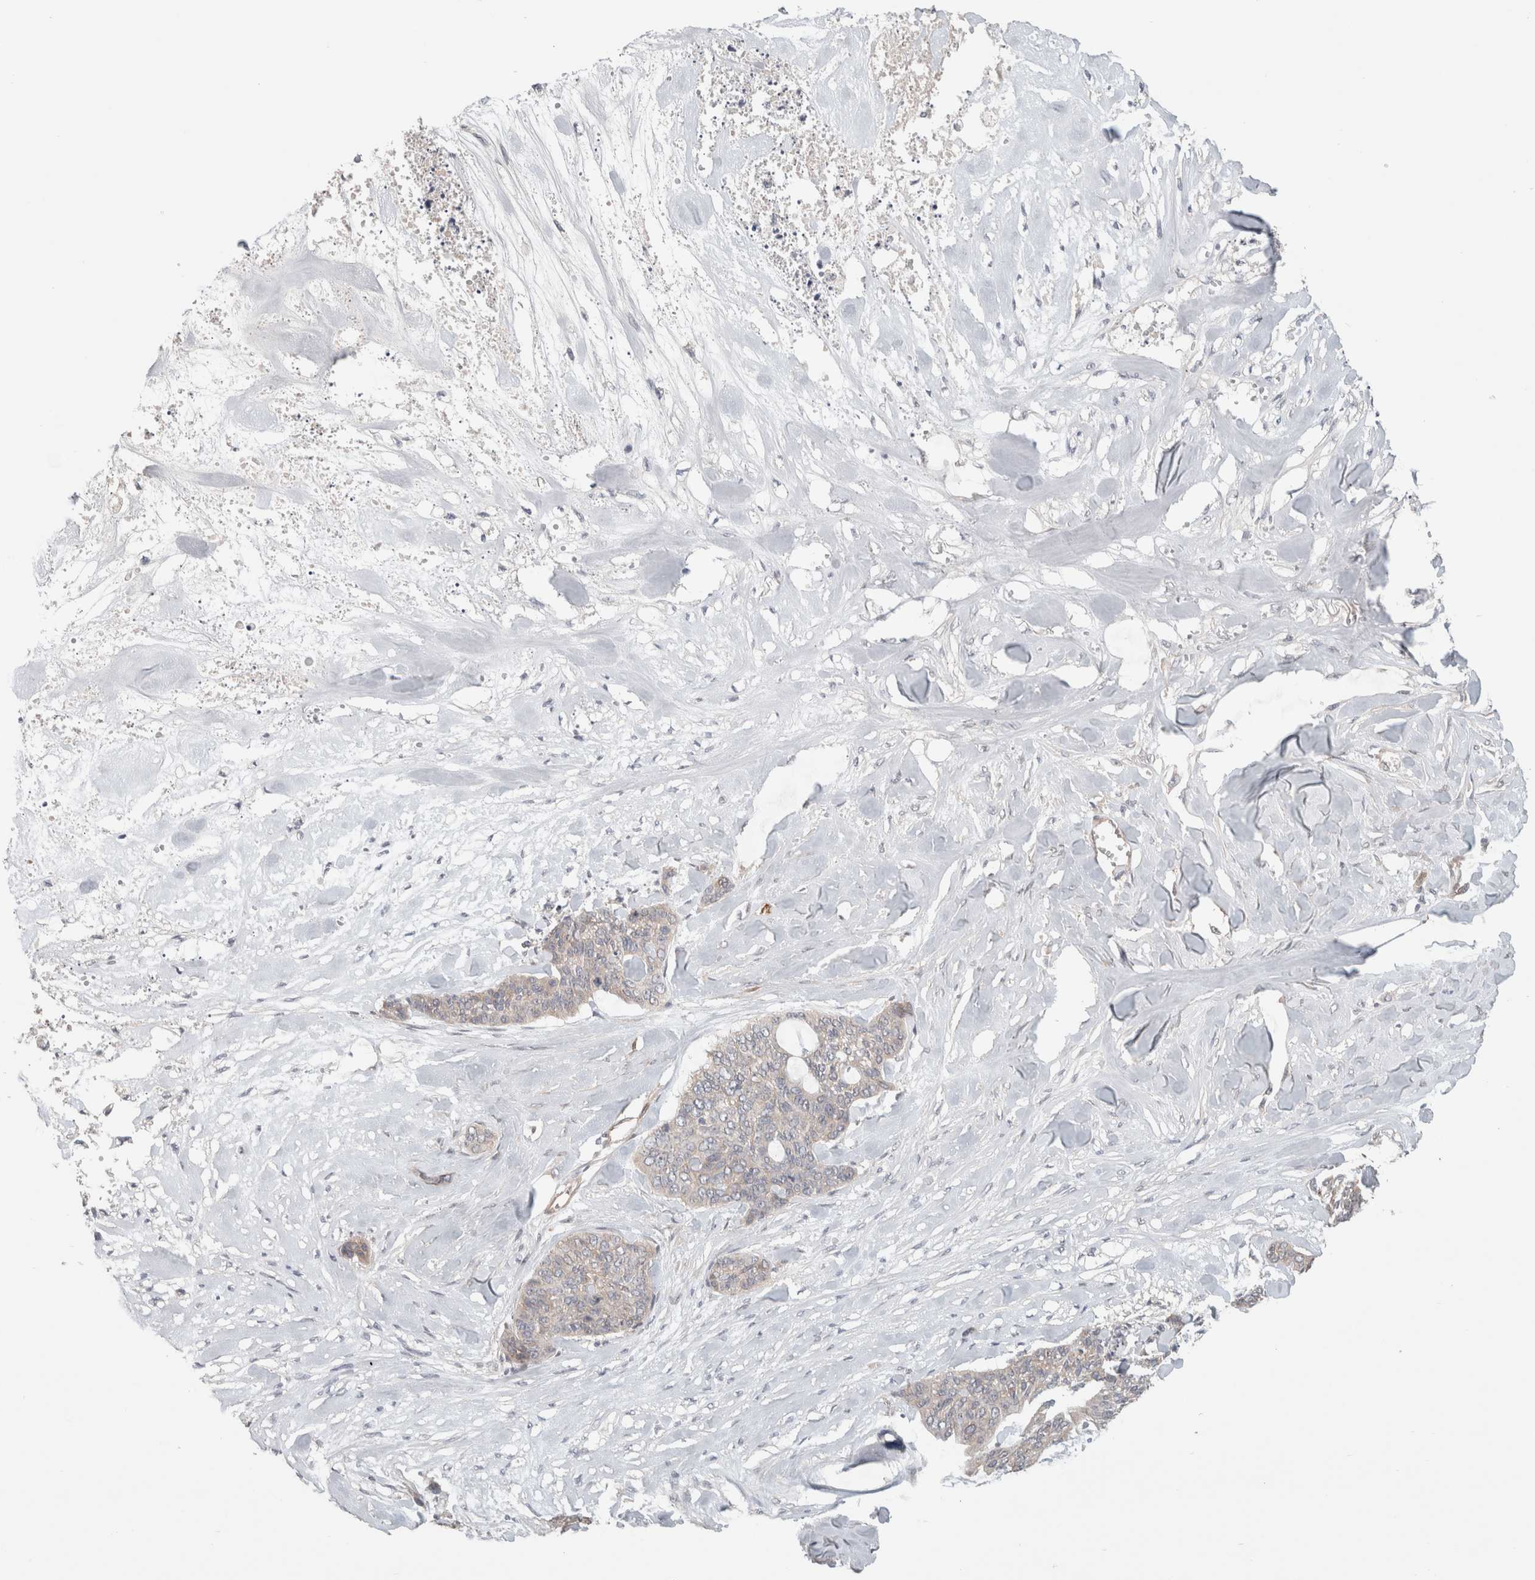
{"staining": {"intensity": "weak", "quantity": "<25%", "location": "cytoplasmic/membranous"}, "tissue": "skin cancer", "cell_type": "Tumor cells", "image_type": "cancer", "snomed": [{"axis": "morphology", "description": "Basal cell carcinoma"}, {"axis": "topography", "description": "Skin"}], "caption": "This photomicrograph is of skin cancer stained with IHC to label a protein in brown with the nuclei are counter-stained blue. There is no expression in tumor cells. (DAB immunohistochemistry (IHC) visualized using brightfield microscopy, high magnification).", "gene": "RASAL2", "patient": {"sex": "female", "age": 64}}